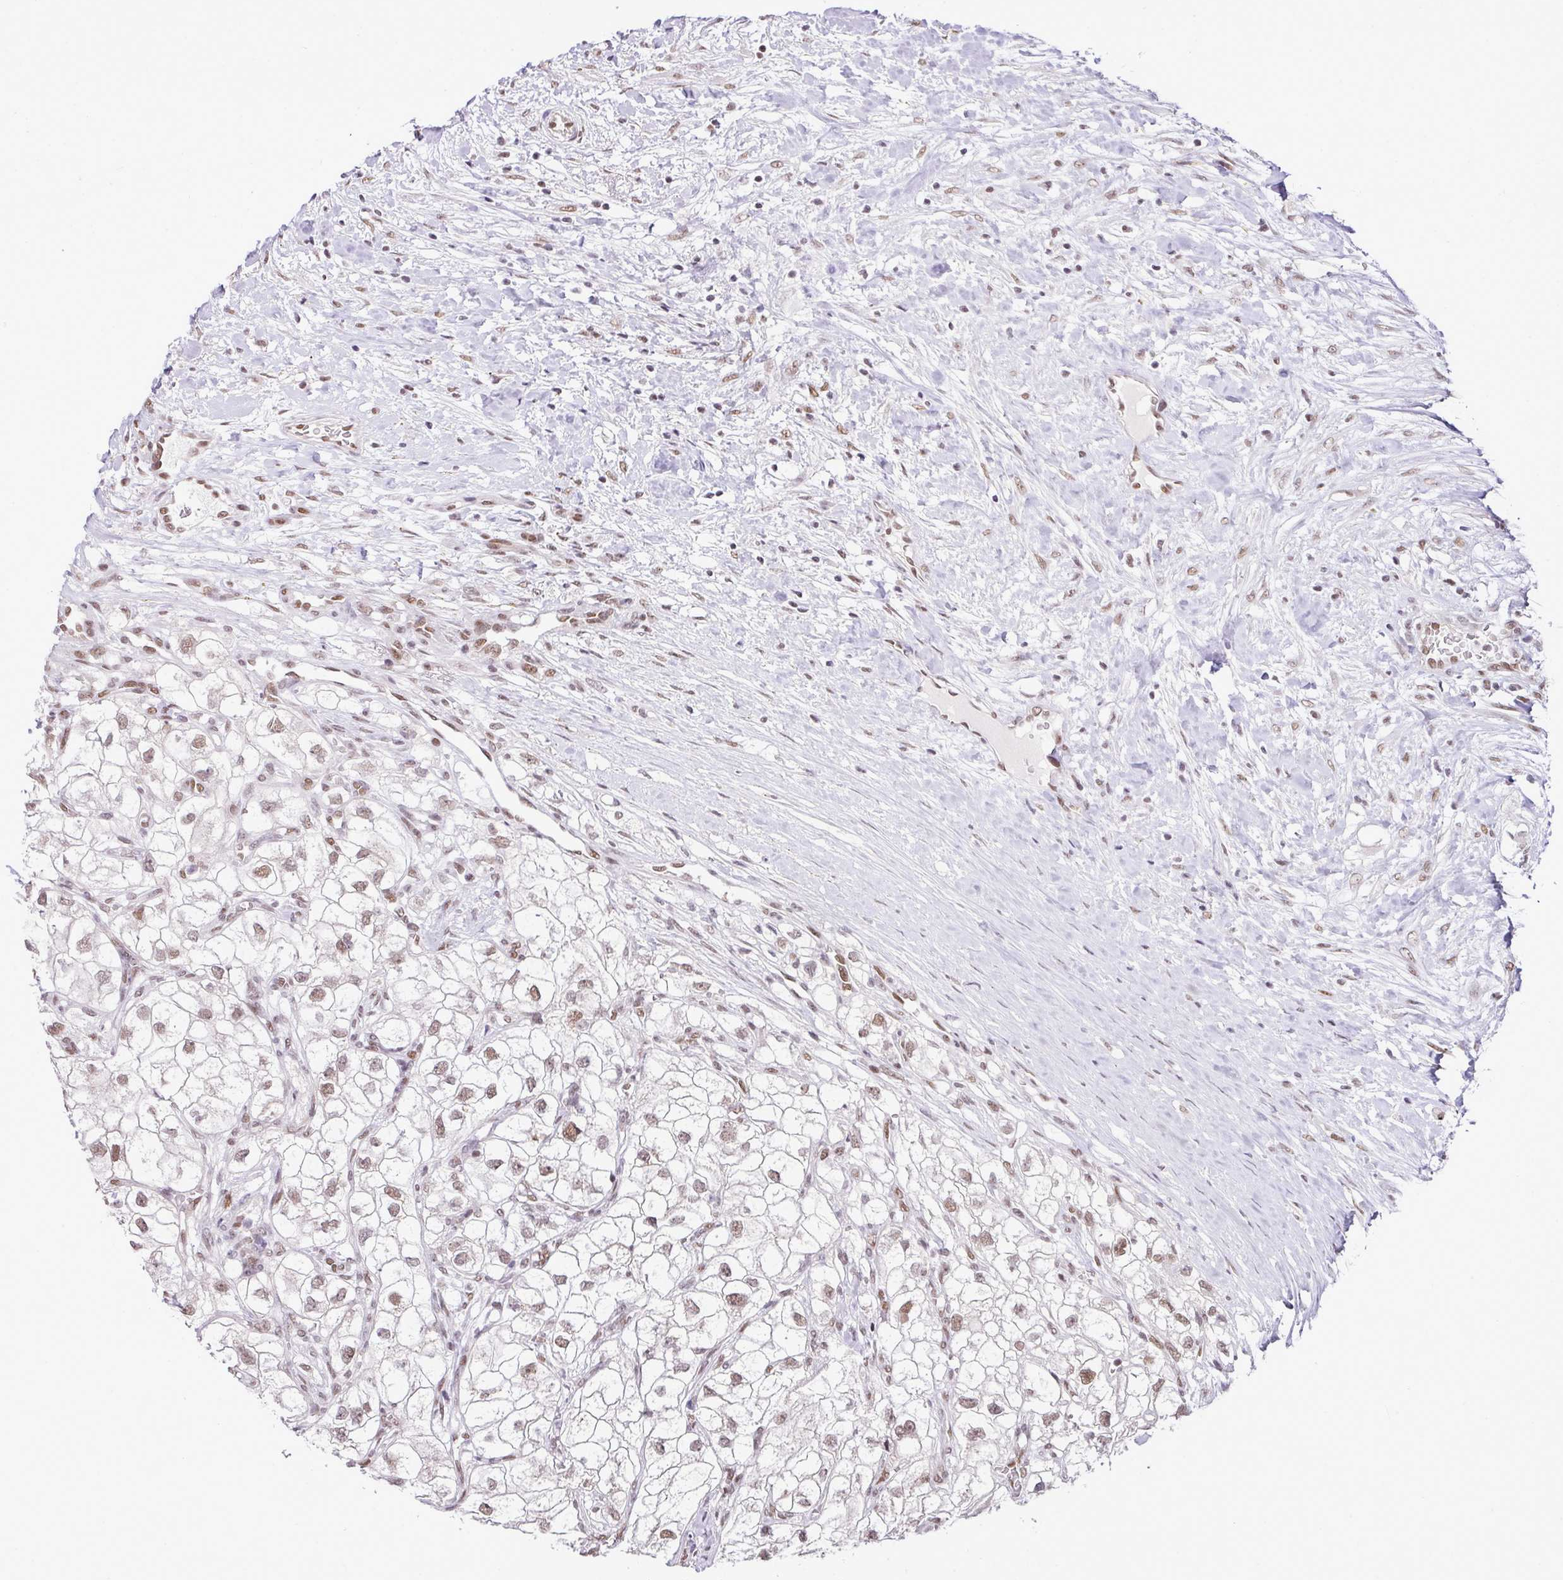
{"staining": {"intensity": "moderate", "quantity": ">75%", "location": "nuclear"}, "tissue": "renal cancer", "cell_type": "Tumor cells", "image_type": "cancer", "snomed": [{"axis": "morphology", "description": "Adenocarcinoma, NOS"}, {"axis": "topography", "description": "Kidney"}], "caption": "Moderate nuclear expression for a protein is appreciated in about >75% of tumor cells of renal adenocarcinoma using immunohistochemistry.", "gene": "PGAP4", "patient": {"sex": "male", "age": 59}}